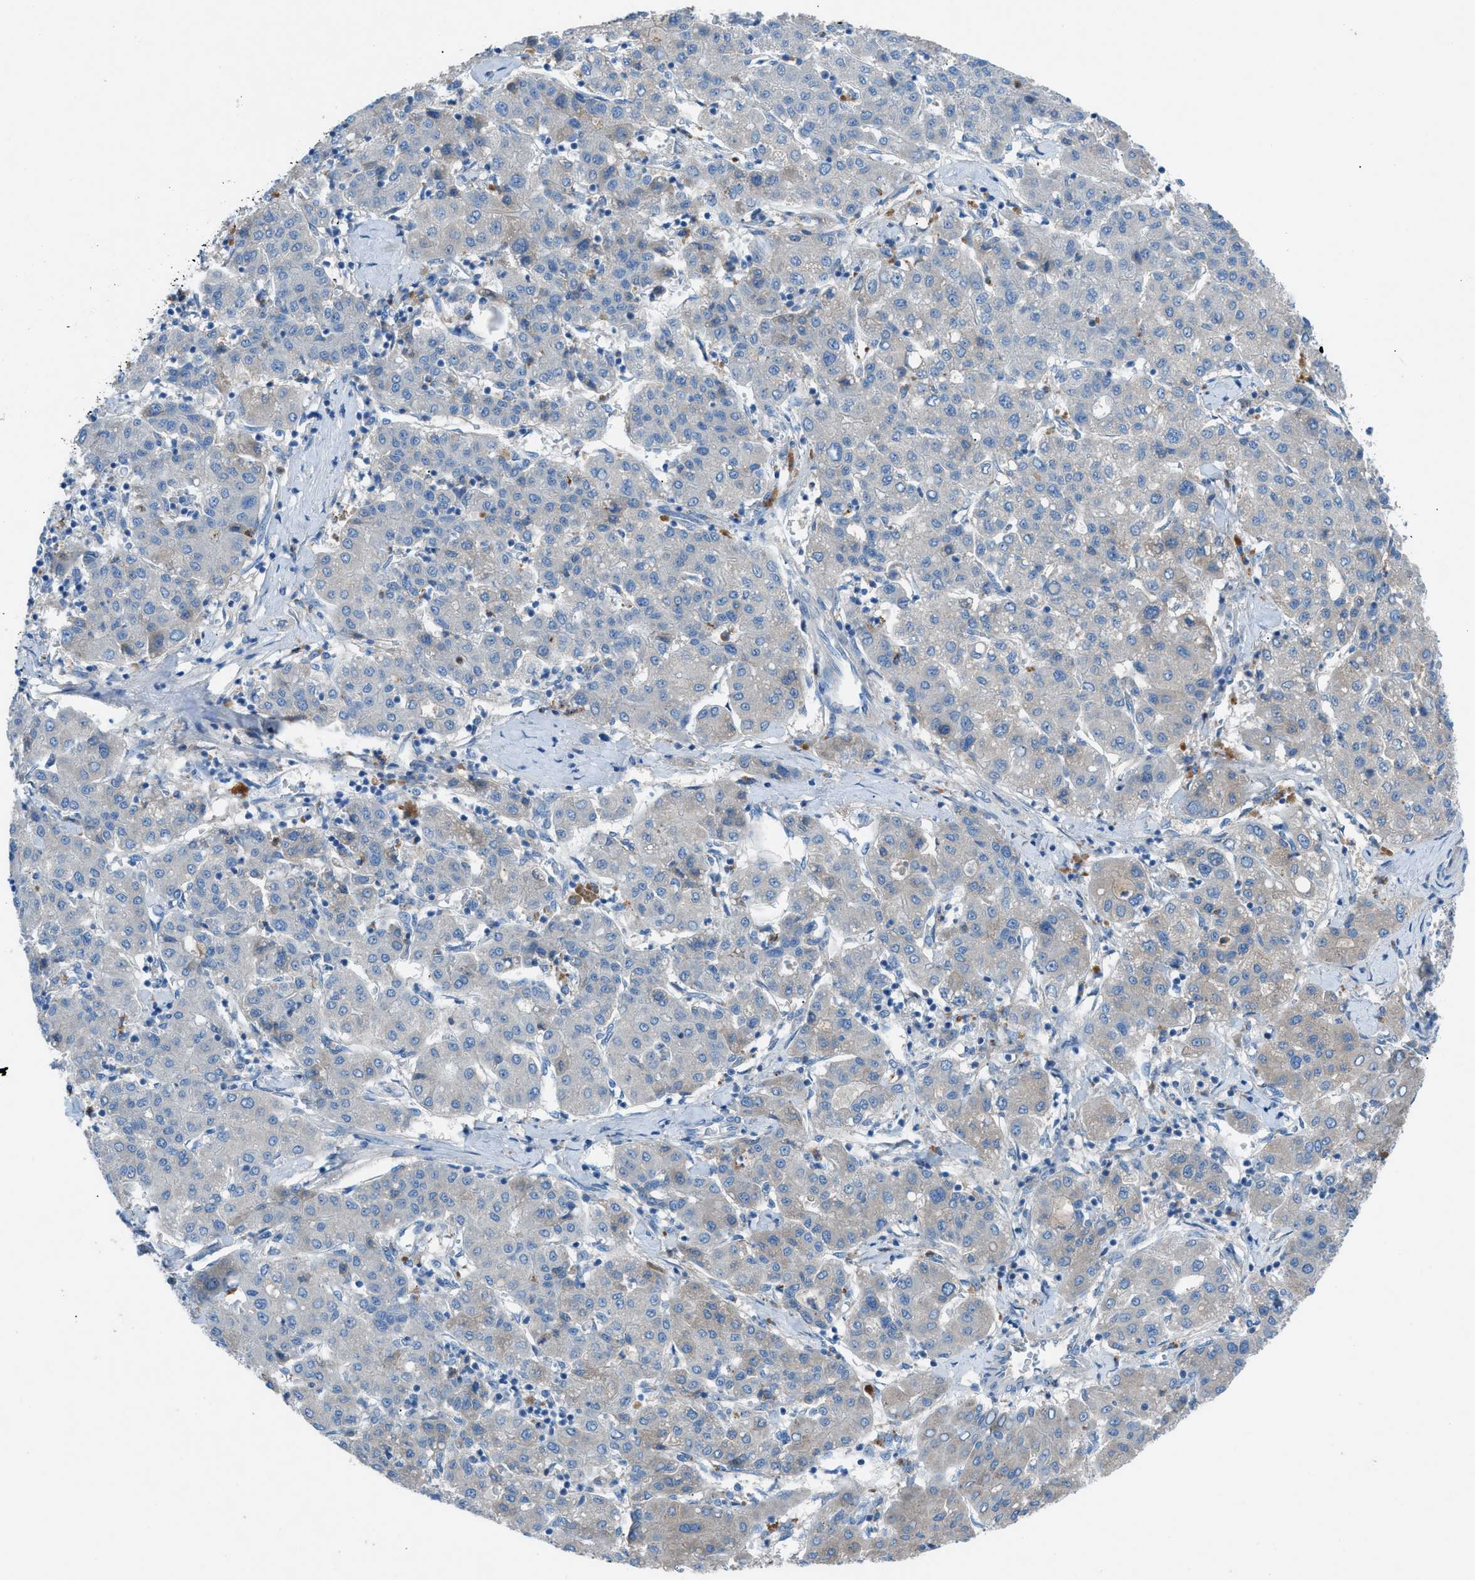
{"staining": {"intensity": "negative", "quantity": "none", "location": "none"}, "tissue": "liver cancer", "cell_type": "Tumor cells", "image_type": "cancer", "snomed": [{"axis": "morphology", "description": "Carcinoma, Hepatocellular, NOS"}, {"axis": "topography", "description": "Liver"}], "caption": "Human liver cancer stained for a protein using immunohistochemistry displays no positivity in tumor cells.", "gene": "C5AR2", "patient": {"sex": "male", "age": 65}}